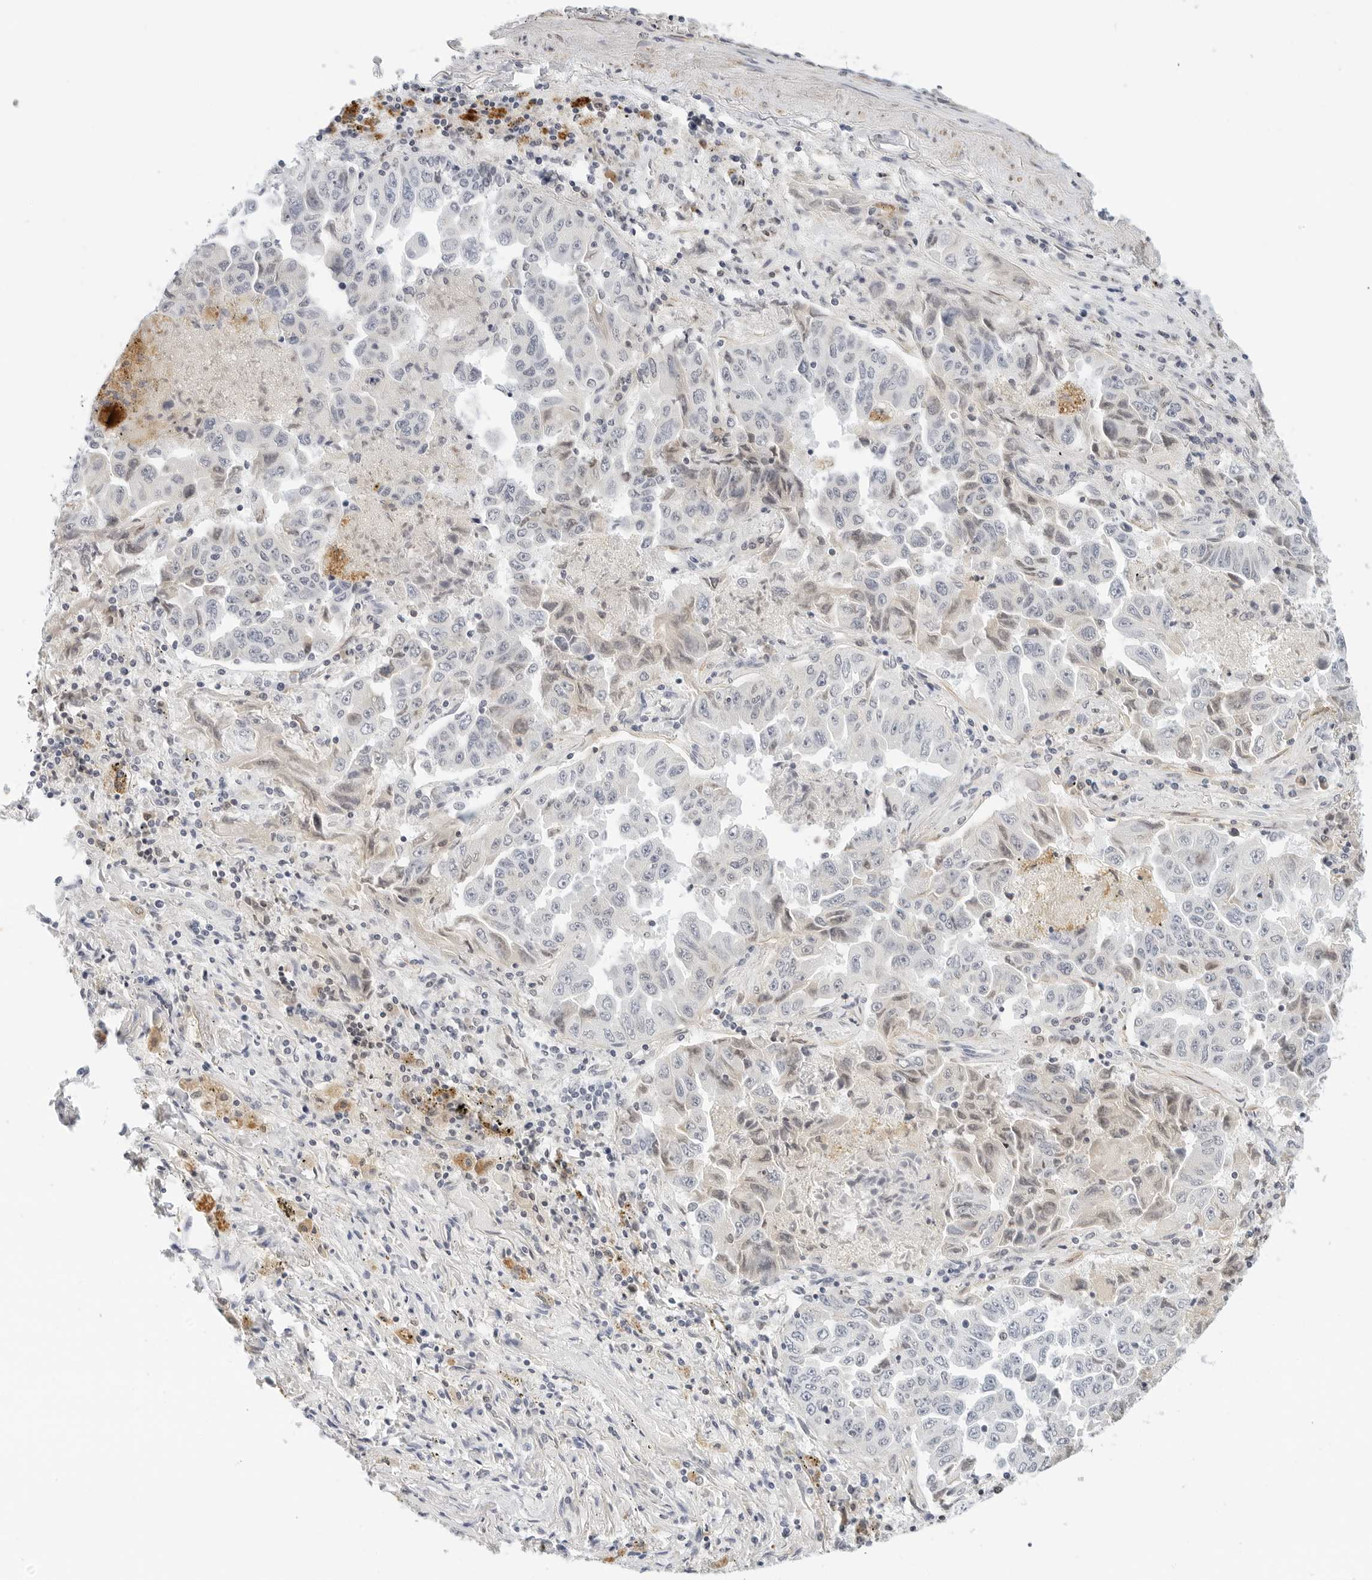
{"staining": {"intensity": "negative", "quantity": "none", "location": "none"}, "tissue": "lung cancer", "cell_type": "Tumor cells", "image_type": "cancer", "snomed": [{"axis": "morphology", "description": "Adenocarcinoma, NOS"}, {"axis": "topography", "description": "Lung"}], "caption": "A micrograph of lung adenocarcinoma stained for a protein displays no brown staining in tumor cells.", "gene": "PKDCC", "patient": {"sex": "female", "age": 51}}